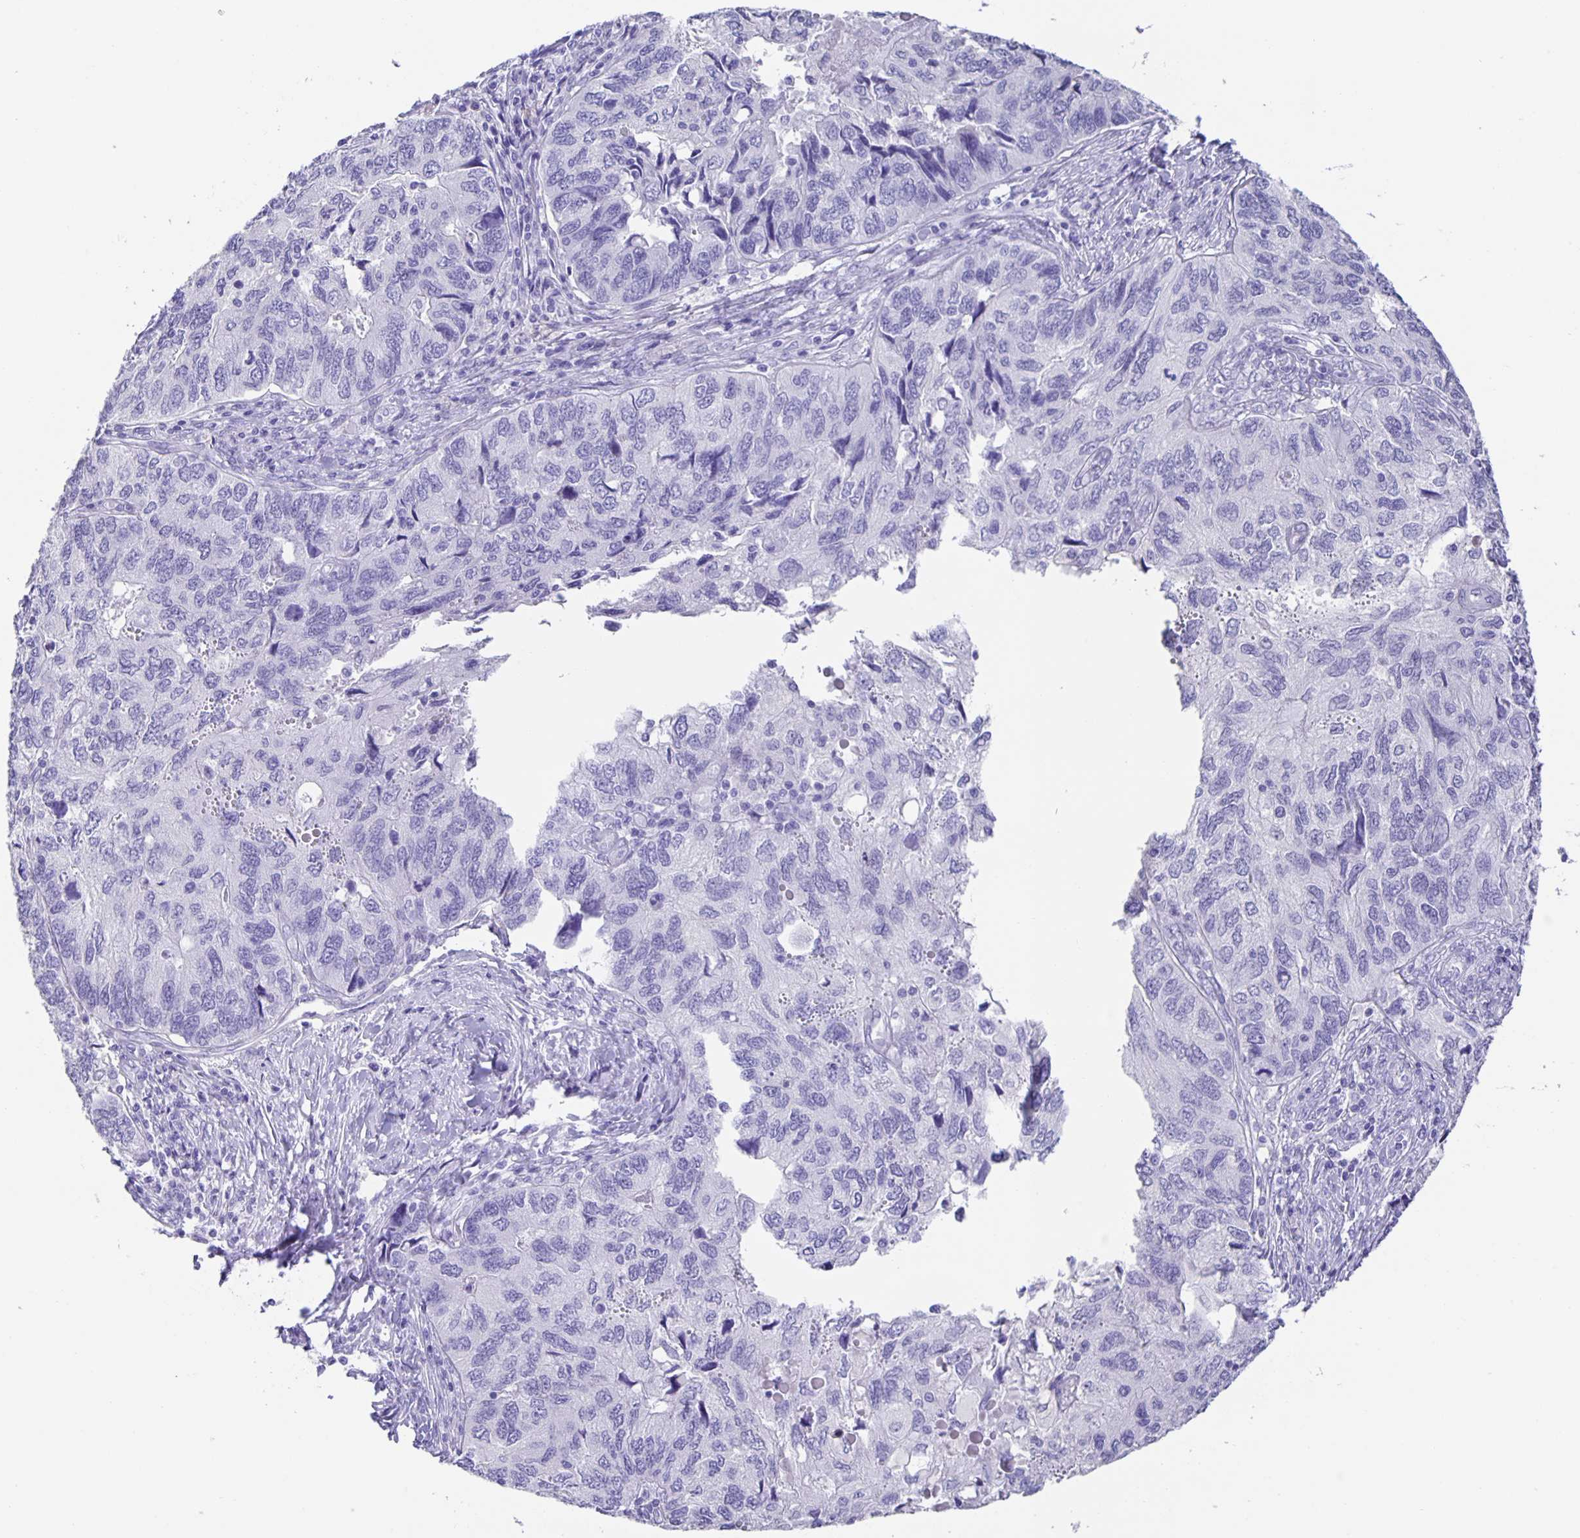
{"staining": {"intensity": "negative", "quantity": "none", "location": "none"}, "tissue": "endometrial cancer", "cell_type": "Tumor cells", "image_type": "cancer", "snomed": [{"axis": "morphology", "description": "Carcinoma, NOS"}, {"axis": "topography", "description": "Uterus"}], "caption": "An immunohistochemistry micrograph of endometrial carcinoma is shown. There is no staining in tumor cells of endometrial carcinoma.", "gene": "GUCA2A", "patient": {"sex": "female", "age": 76}}